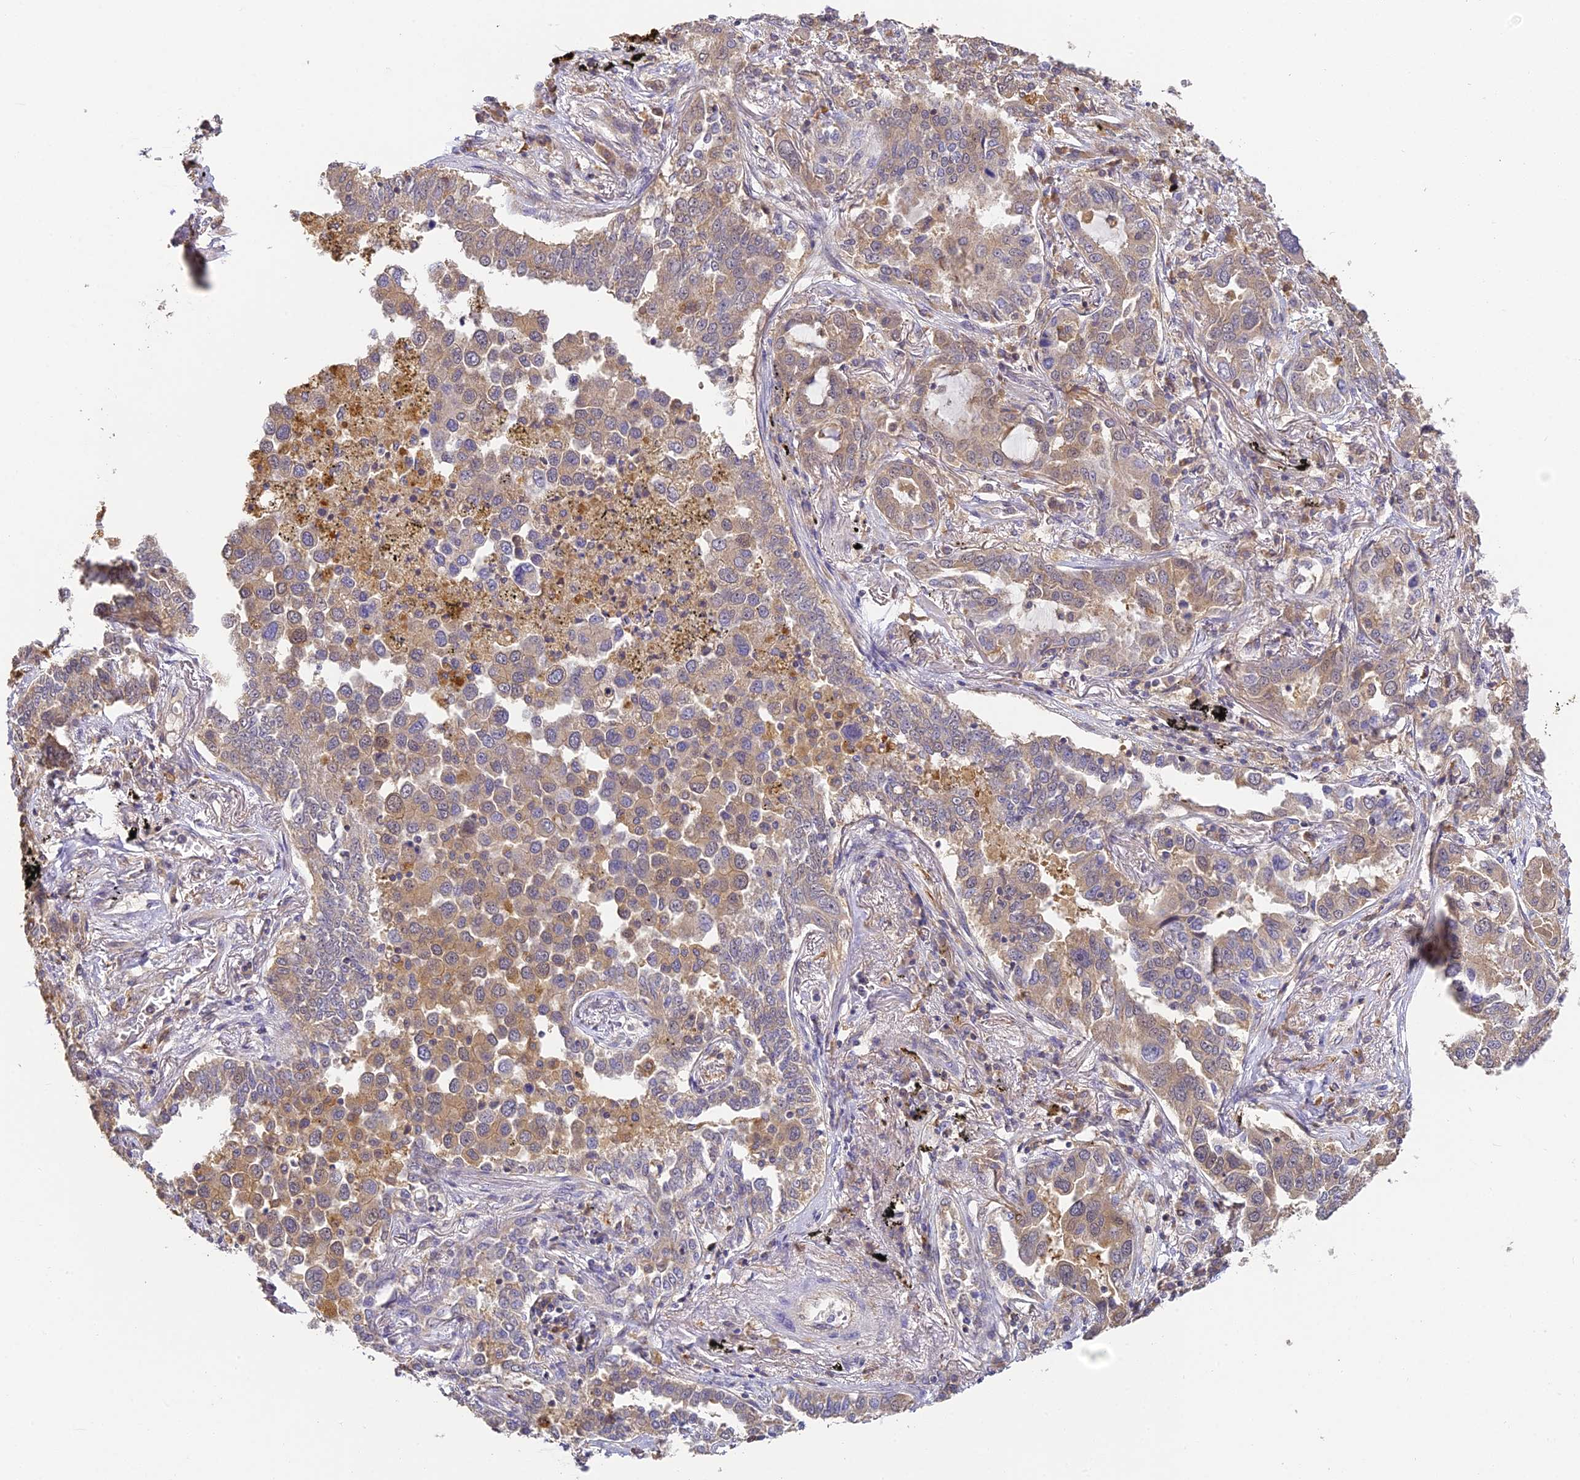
{"staining": {"intensity": "moderate", "quantity": ">75%", "location": "cytoplasmic/membranous"}, "tissue": "lung cancer", "cell_type": "Tumor cells", "image_type": "cancer", "snomed": [{"axis": "morphology", "description": "Adenocarcinoma, NOS"}, {"axis": "topography", "description": "Lung"}], "caption": "A high-resolution histopathology image shows immunohistochemistry (IHC) staining of lung cancer, which exhibits moderate cytoplasmic/membranous positivity in about >75% of tumor cells.", "gene": "YAE1", "patient": {"sex": "male", "age": 67}}